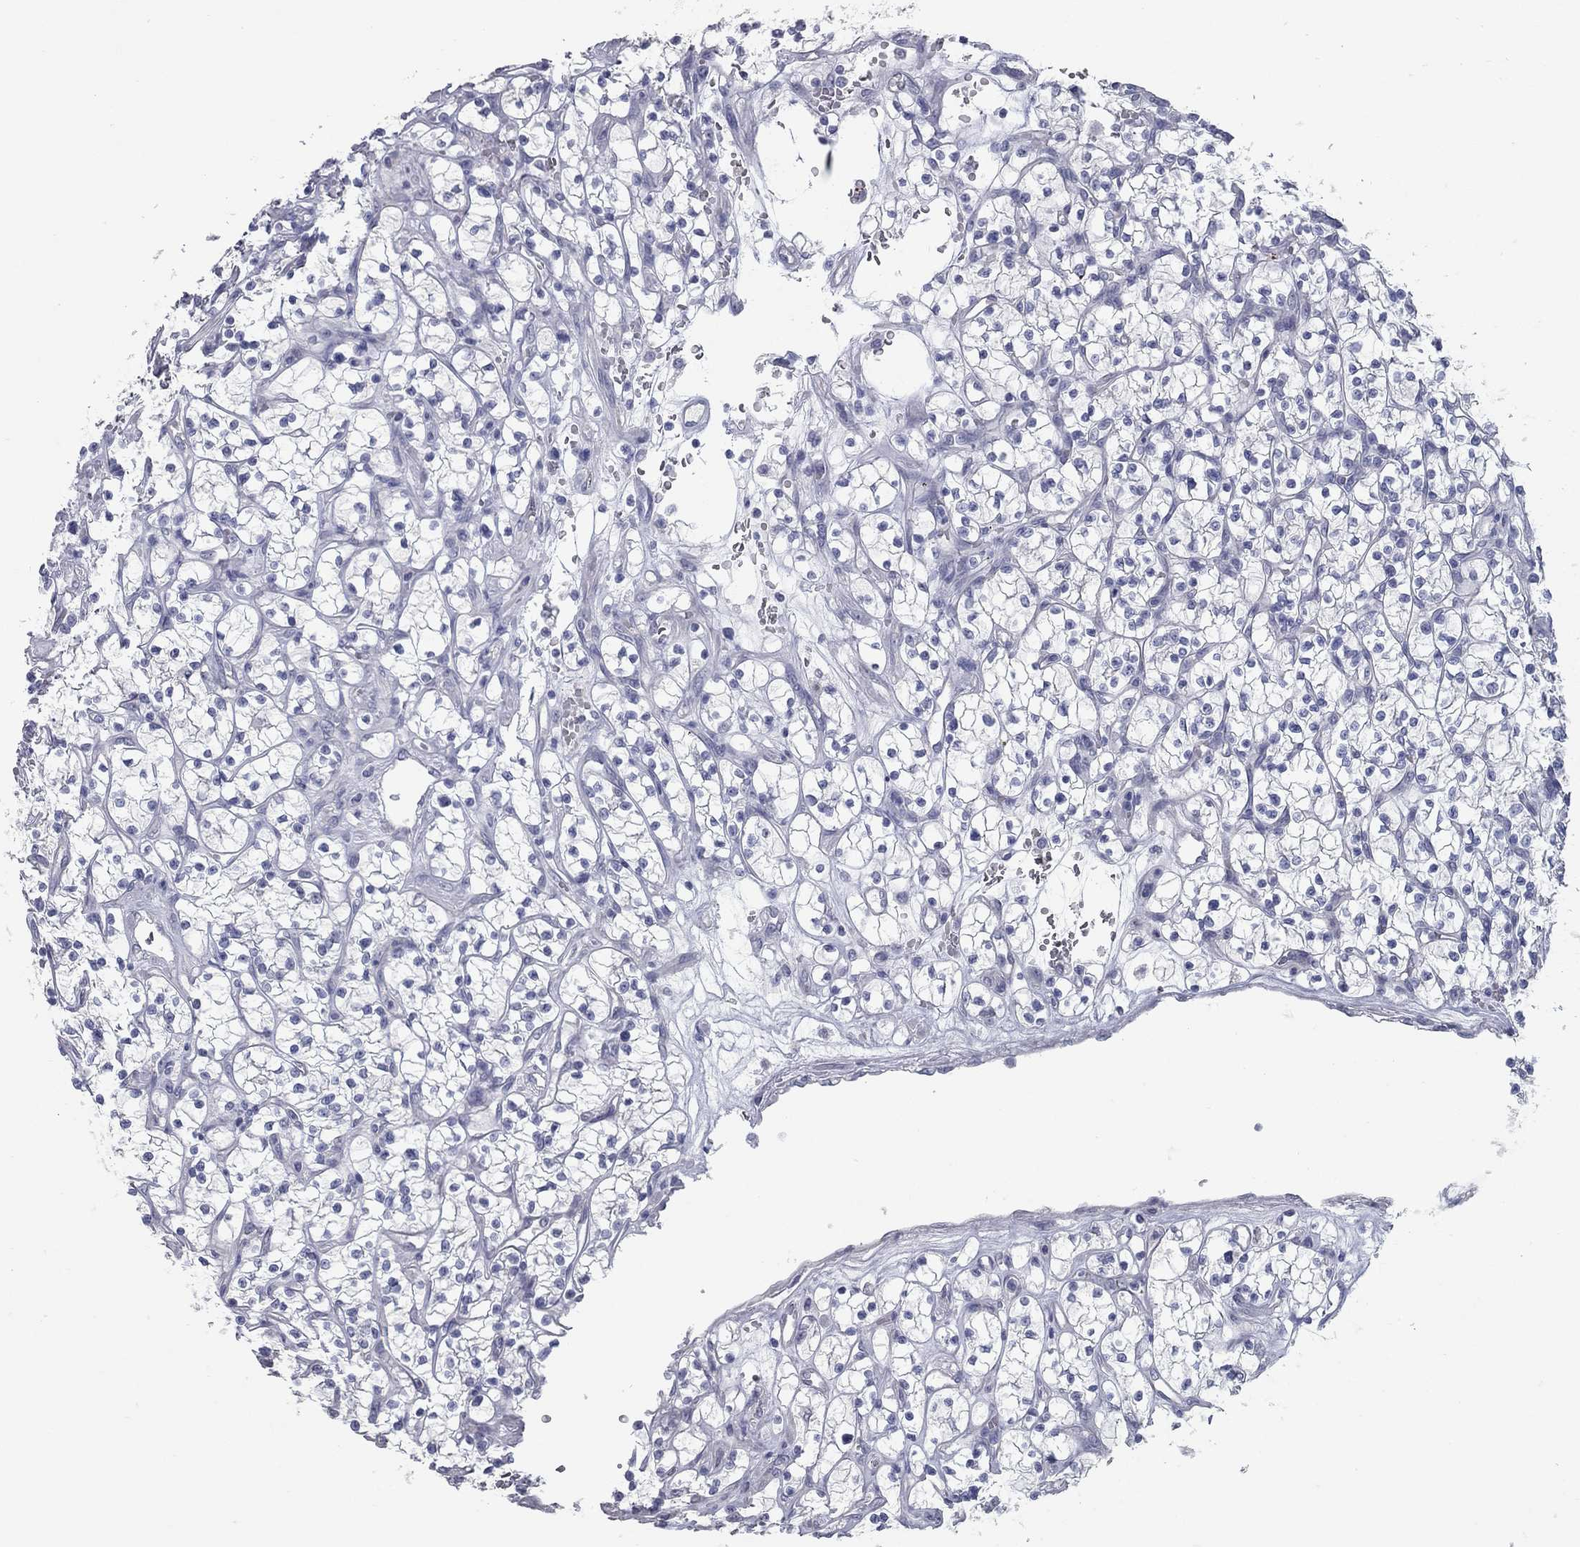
{"staining": {"intensity": "negative", "quantity": "none", "location": "none"}, "tissue": "renal cancer", "cell_type": "Tumor cells", "image_type": "cancer", "snomed": [{"axis": "morphology", "description": "Adenocarcinoma, NOS"}, {"axis": "topography", "description": "Kidney"}], "caption": "Tumor cells show no significant protein positivity in renal adenocarcinoma.", "gene": "TAC1", "patient": {"sex": "female", "age": 64}}